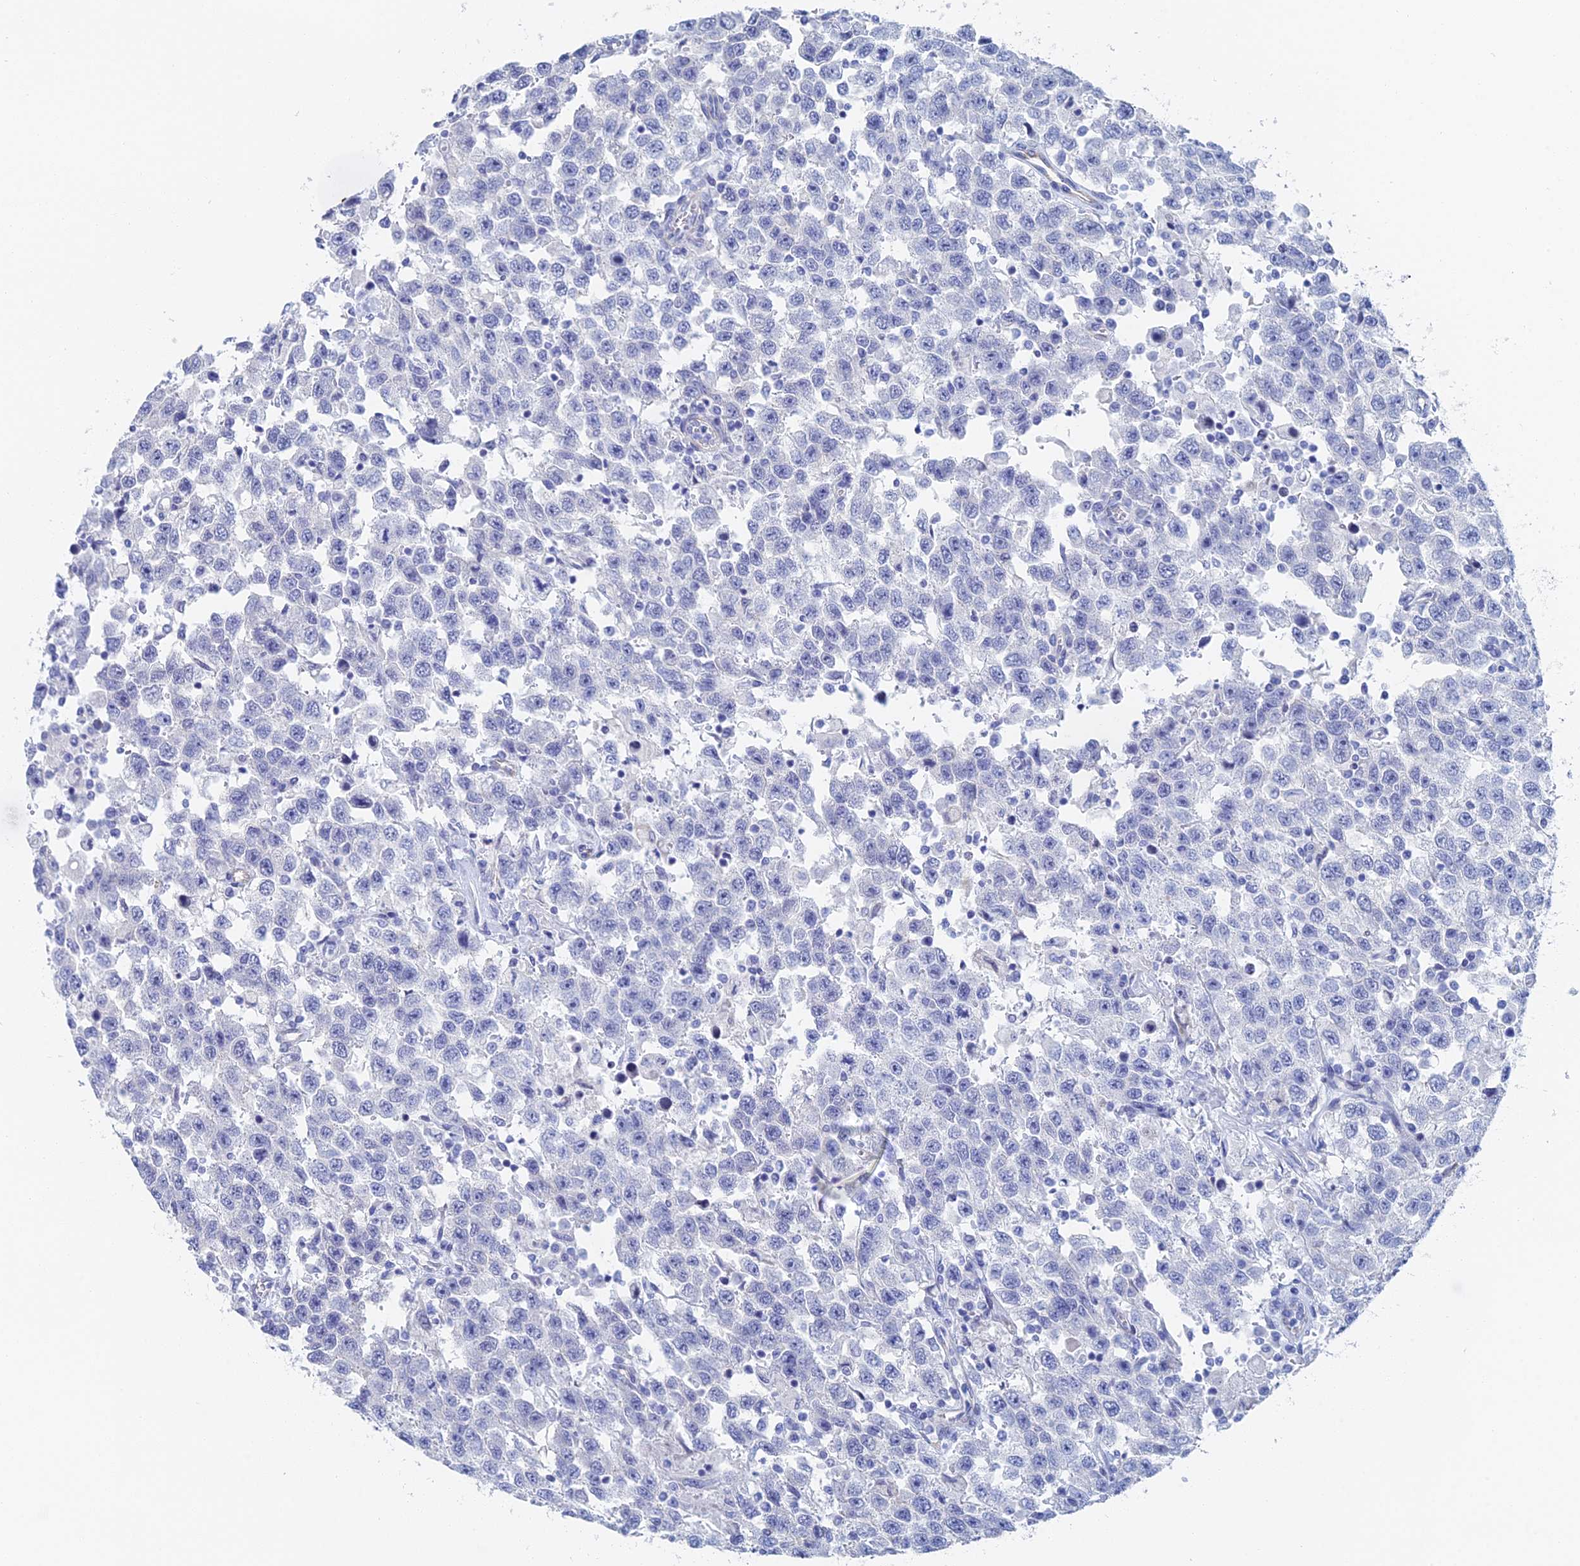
{"staining": {"intensity": "negative", "quantity": "none", "location": "none"}, "tissue": "testis cancer", "cell_type": "Tumor cells", "image_type": "cancer", "snomed": [{"axis": "morphology", "description": "Seminoma, NOS"}, {"axis": "topography", "description": "Testis"}], "caption": "This is an immunohistochemistry (IHC) histopathology image of human testis cancer (seminoma). There is no expression in tumor cells.", "gene": "KCNK18", "patient": {"sex": "male", "age": 41}}